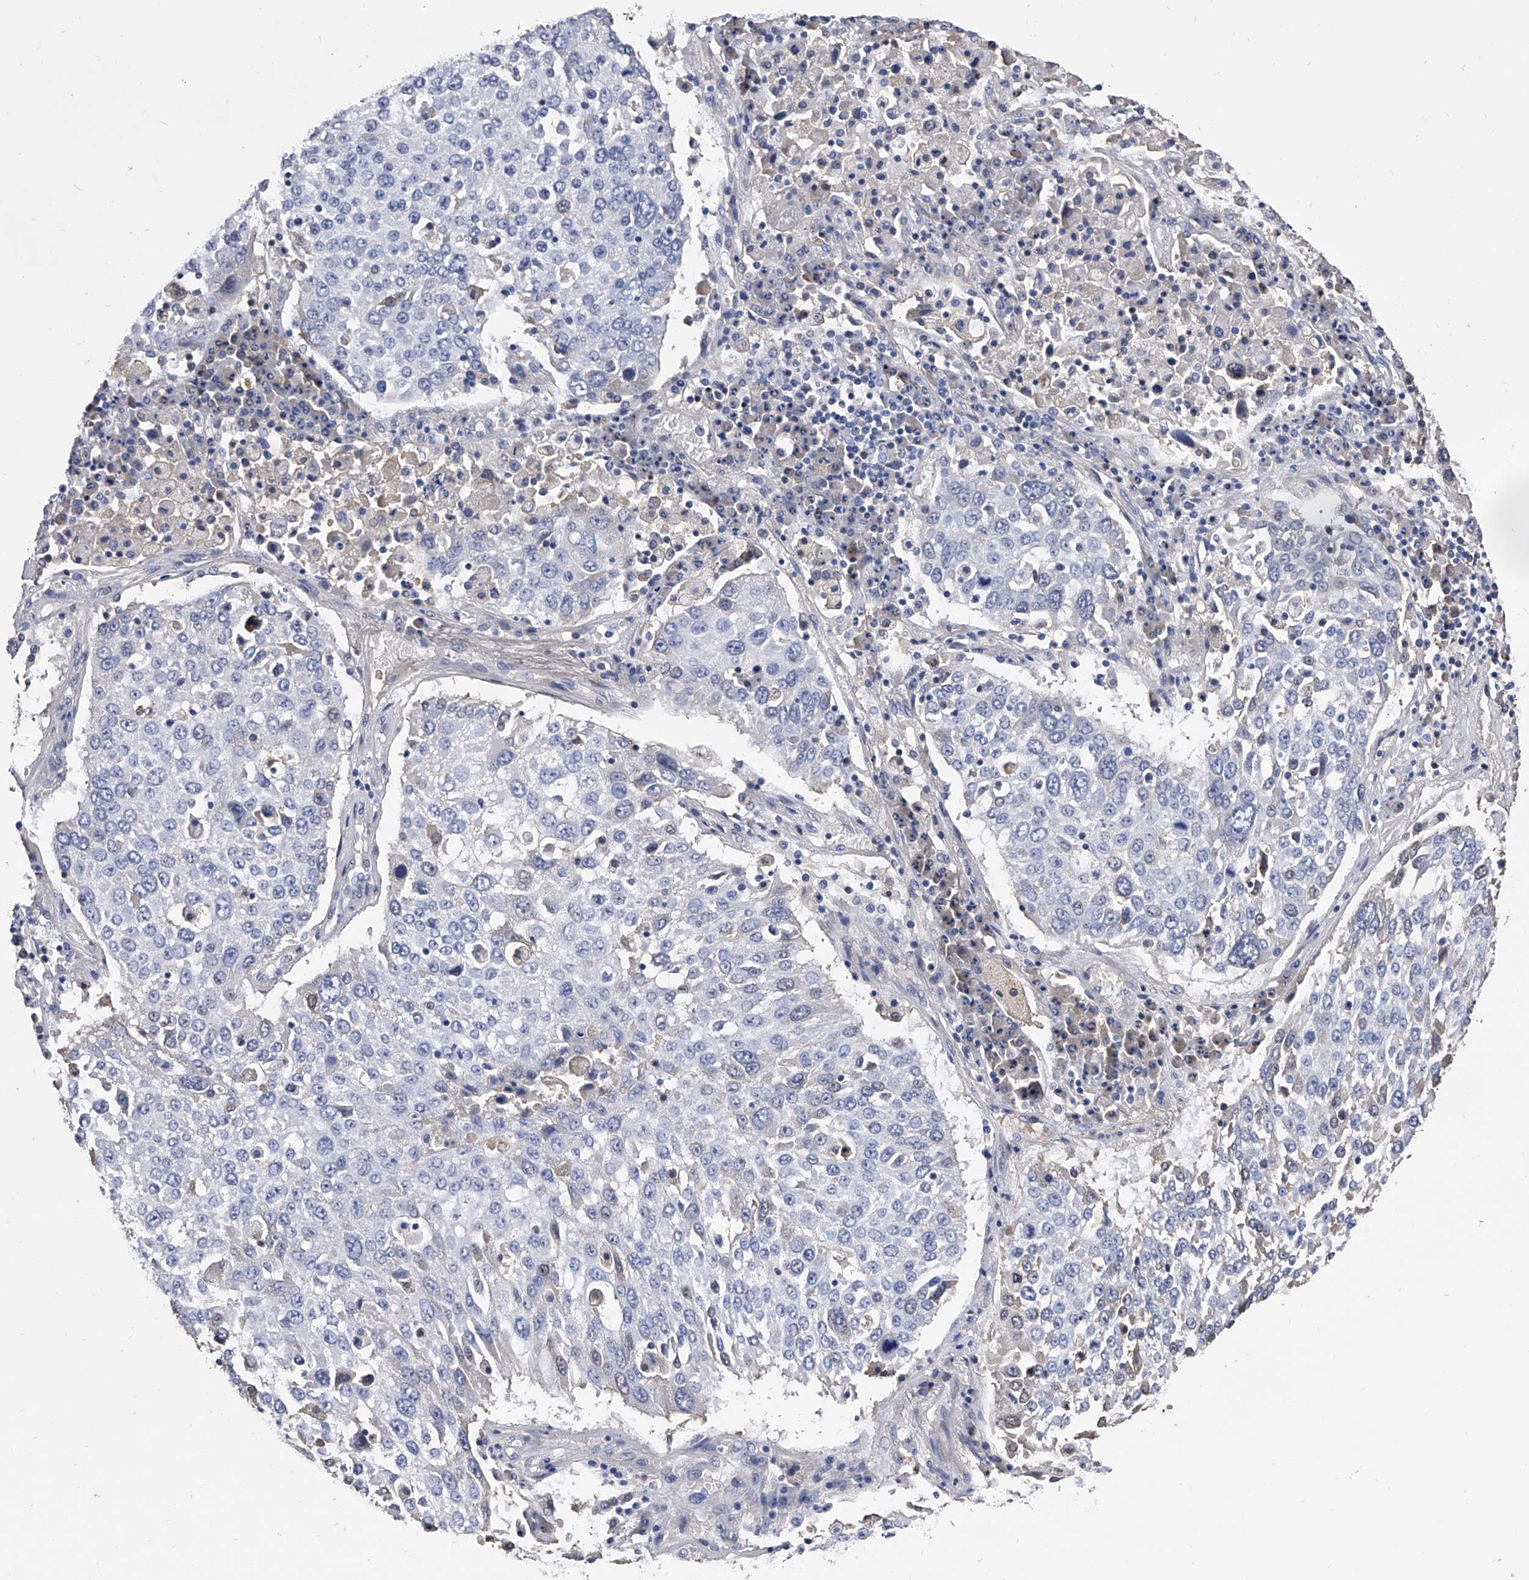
{"staining": {"intensity": "negative", "quantity": "none", "location": "none"}, "tissue": "lung cancer", "cell_type": "Tumor cells", "image_type": "cancer", "snomed": [{"axis": "morphology", "description": "Squamous cell carcinoma, NOS"}, {"axis": "topography", "description": "Lung"}], "caption": "This is an immunohistochemistry (IHC) histopathology image of human lung cancer. There is no staining in tumor cells.", "gene": "EFCAB7", "patient": {"sex": "male", "age": 65}}